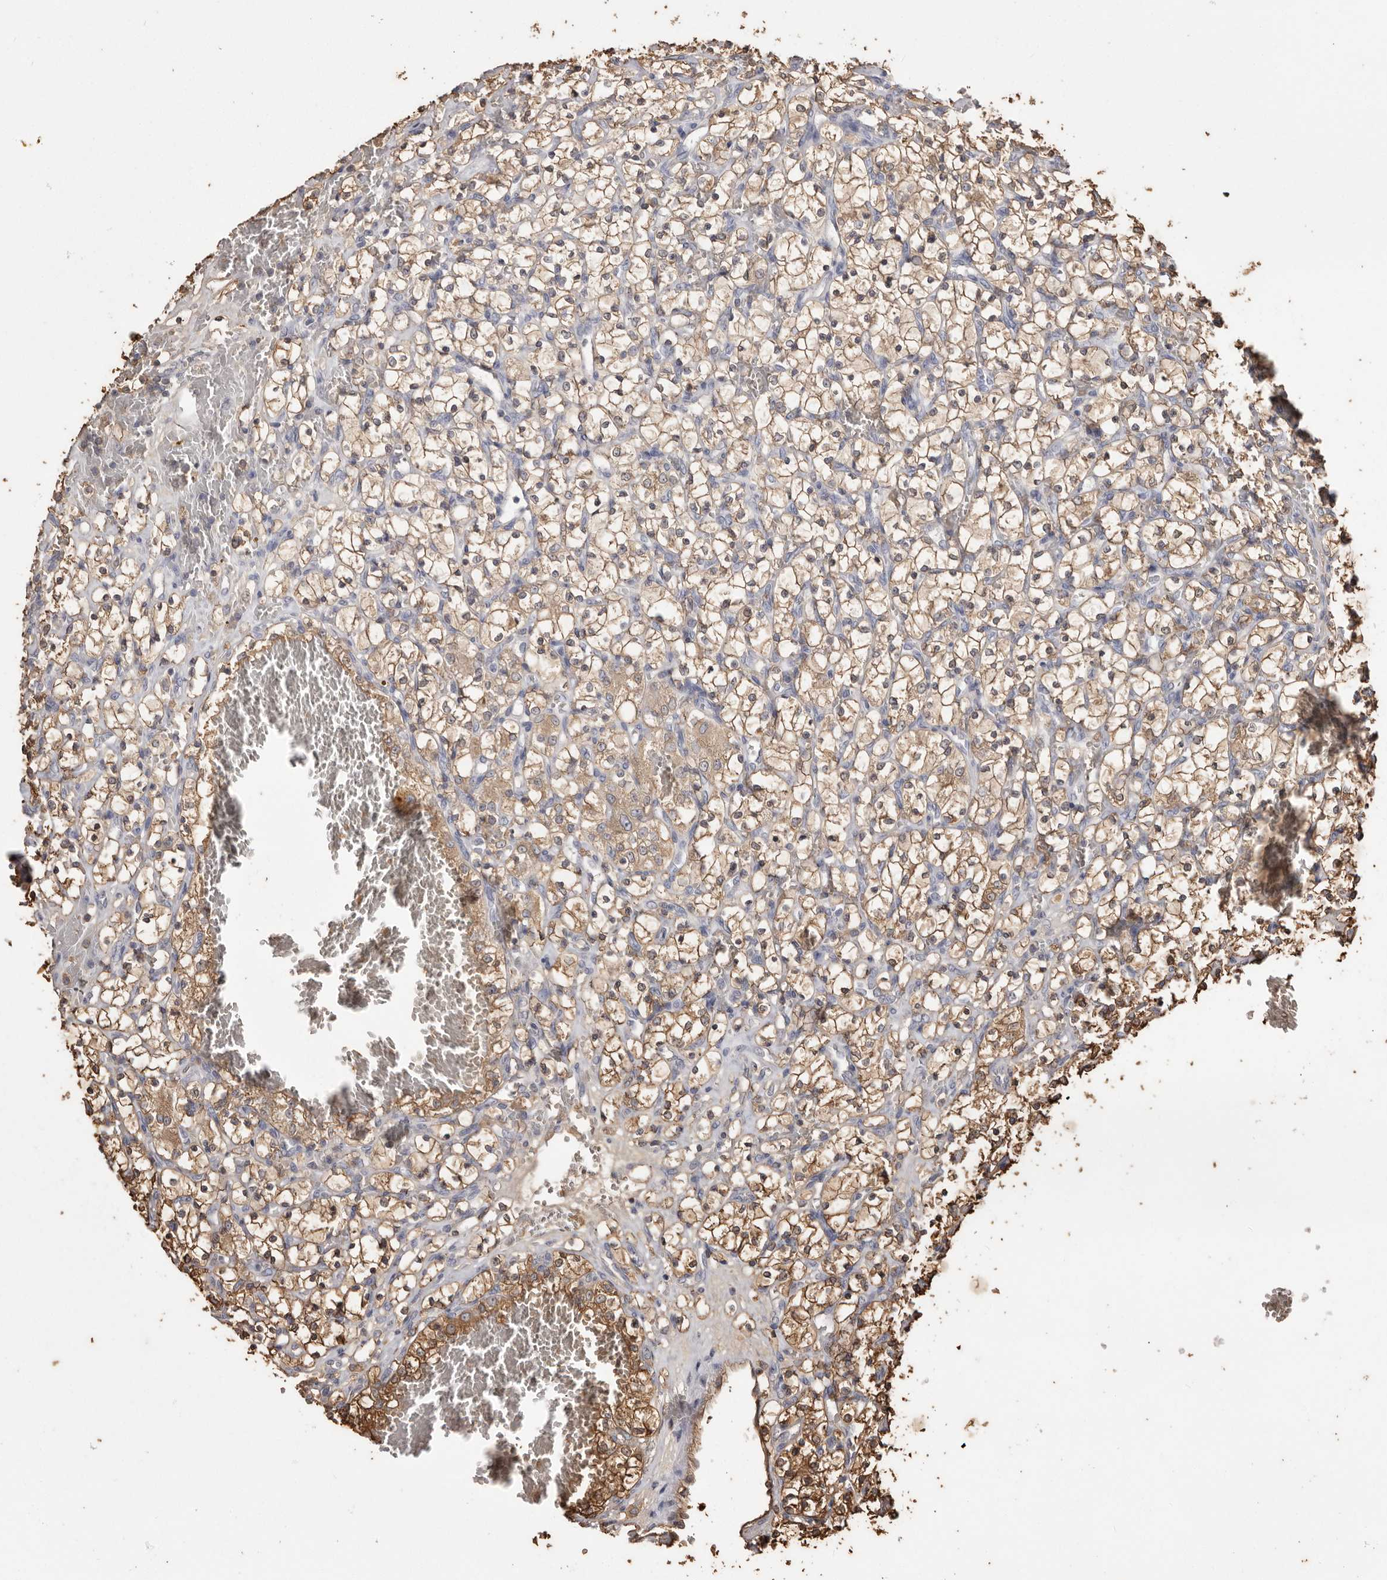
{"staining": {"intensity": "moderate", "quantity": ">75%", "location": "cytoplasmic/membranous"}, "tissue": "renal cancer", "cell_type": "Tumor cells", "image_type": "cancer", "snomed": [{"axis": "morphology", "description": "Adenocarcinoma, NOS"}, {"axis": "topography", "description": "Kidney"}], "caption": "Protein staining of adenocarcinoma (renal) tissue exhibits moderate cytoplasmic/membranous positivity in approximately >75% of tumor cells. (brown staining indicates protein expression, while blue staining denotes nuclei).", "gene": "PKM", "patient": {"sex": "female", "age": 69}}